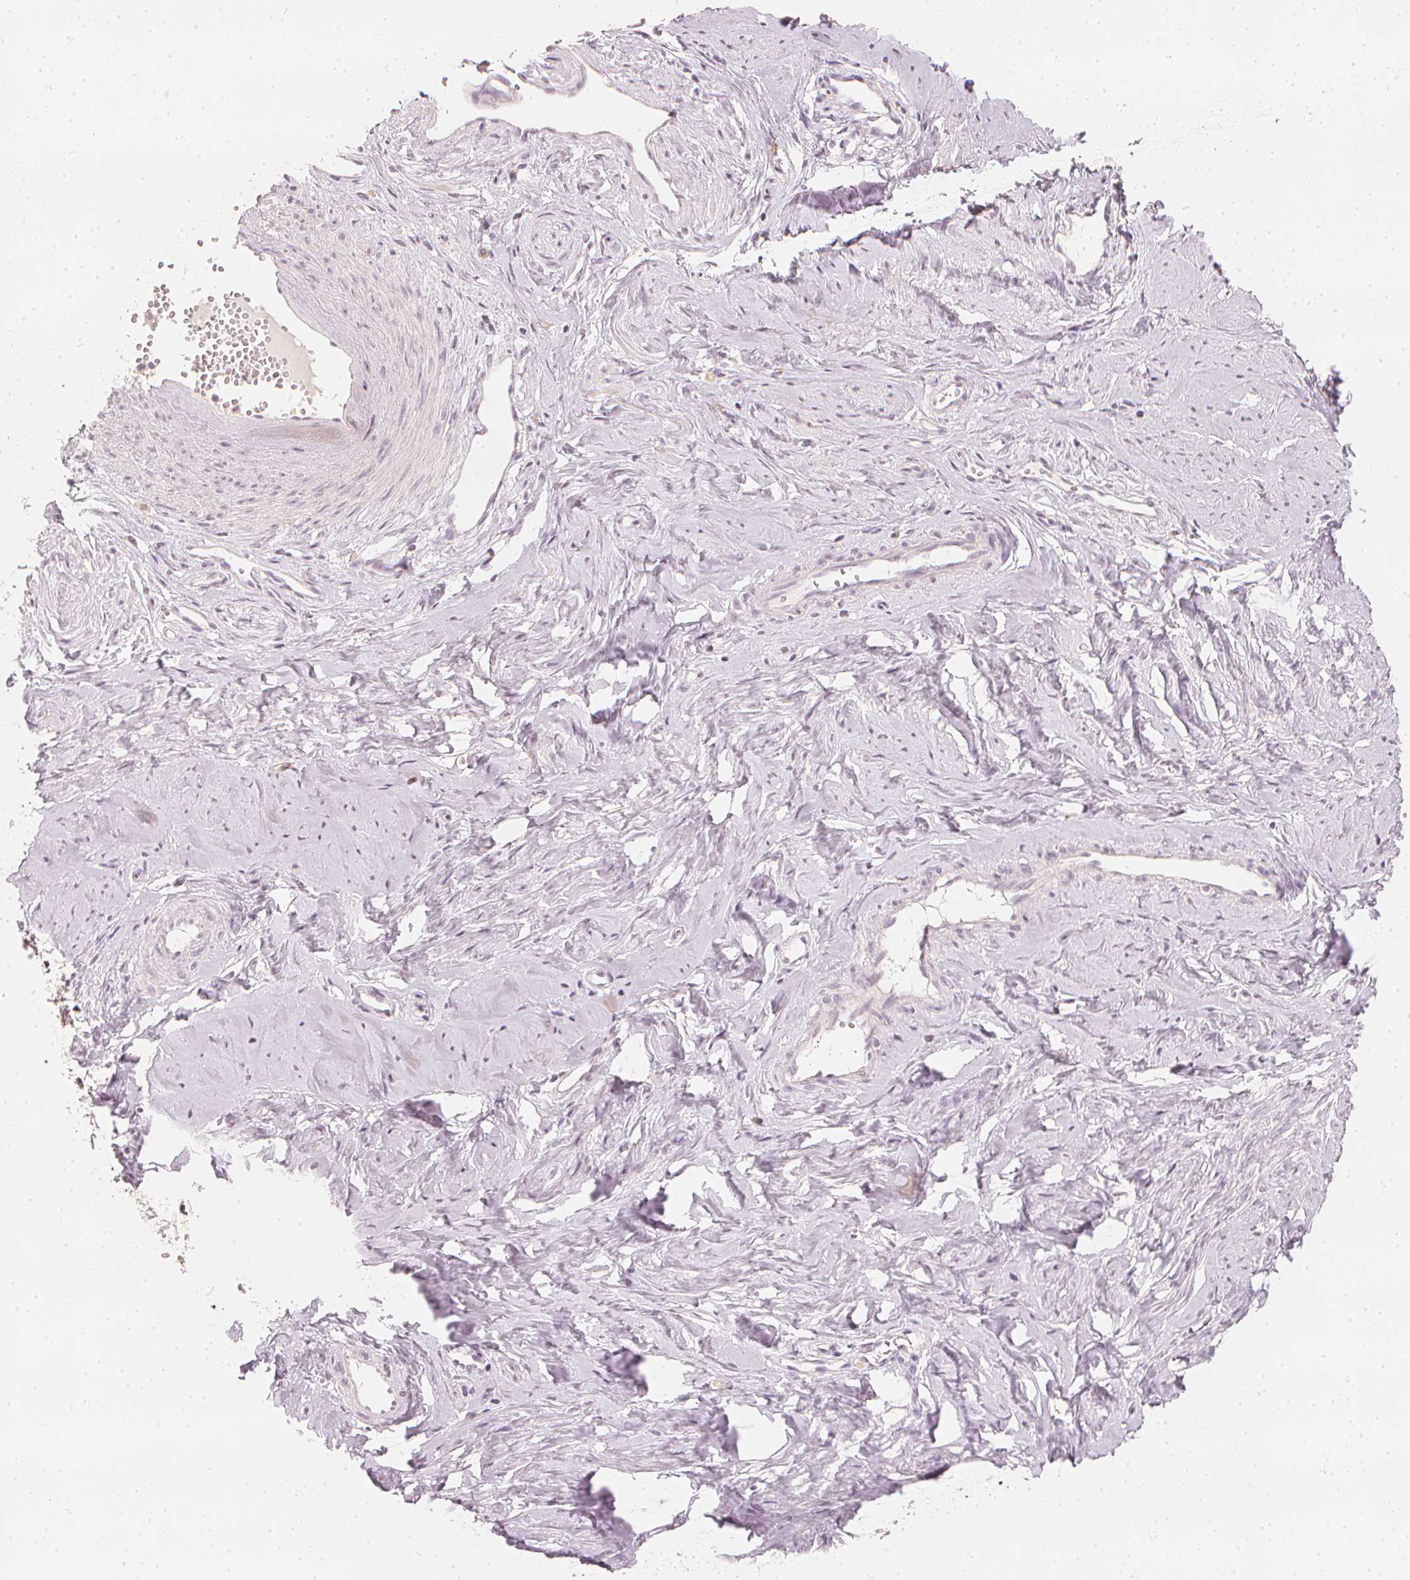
{"staining": {"intensity": "negative", "quantity": "none", "location": "none"}, "tissue": "smooth muscle", "cell_type": "Smooth muscle cells", "image_type": "normal", "snomed": [{"axis": "morphology", "description": "Normal tissue, NOS"}, {"axis": "topography", "description": "Smooth muscle"}], "caption": "Smooth muscle cells show no significant staining in normal smooth muscle. (DAB (3,3'-diaminobenzidine) IHC, high magnification).", "gene": "CALB1", "patient": {"sex": "female", "age": 48}}